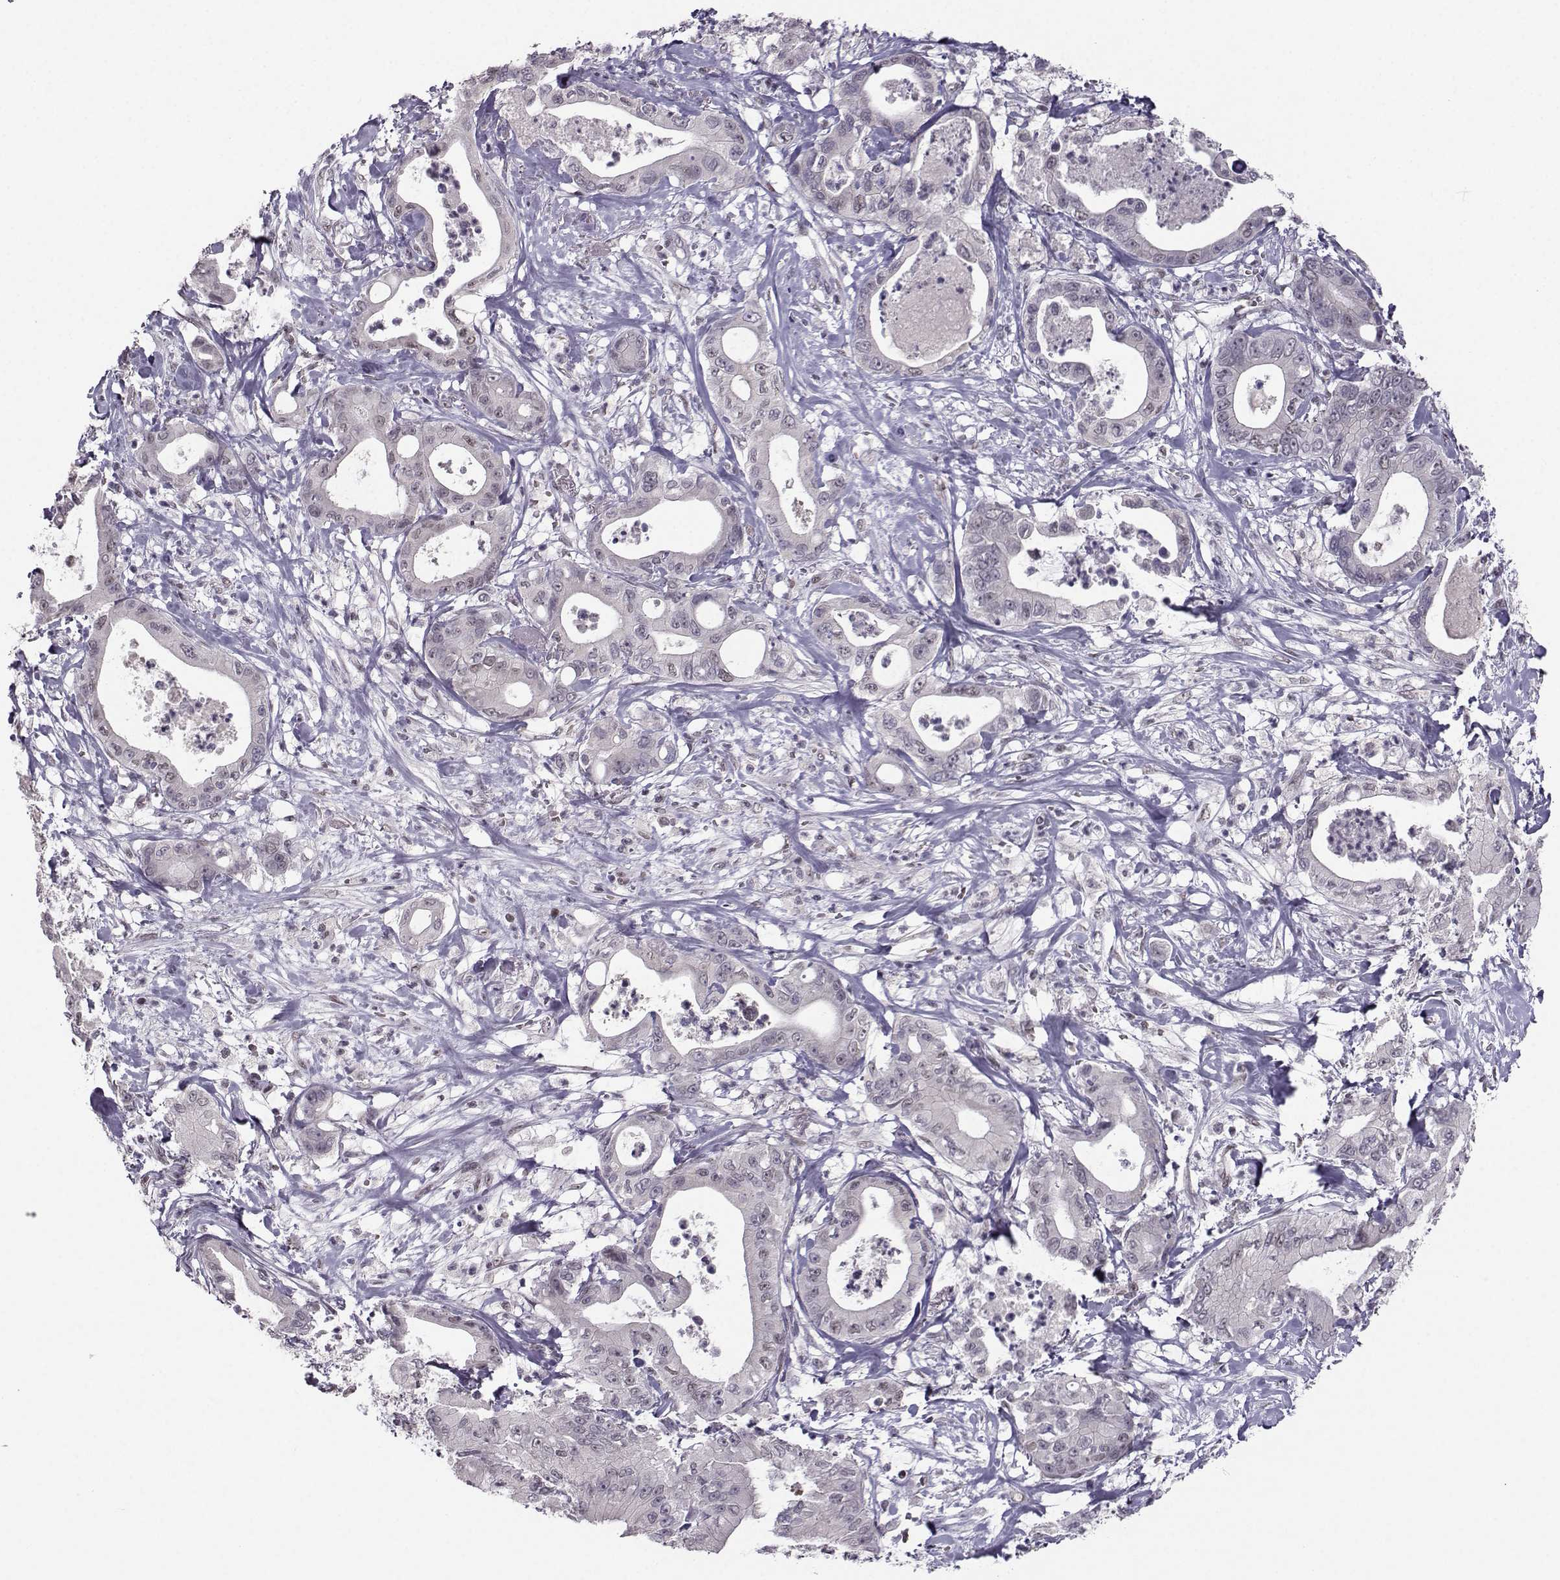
{"staining": {"intensity": "negative", "quantity": "none", "location": "none"}, "tissue": "pancreatic cancer", "cell_type": "Tumor cells", "image_type": "cancer", "snomed": [{"axis": "morphology", "description": "Adenocarcinoma, NOS"}, {"axis": "topography", "description": "Pancreas"}], "caption": "Histopathology image shows no significant protein expression in tumor cells of adenocarcinoma (pancreatic). (Immunohistochemistry (ihc), brightfield microscopy, high magnification).", "gene": "LIN28A", "patient": {"sex": "male", "age": 71}}